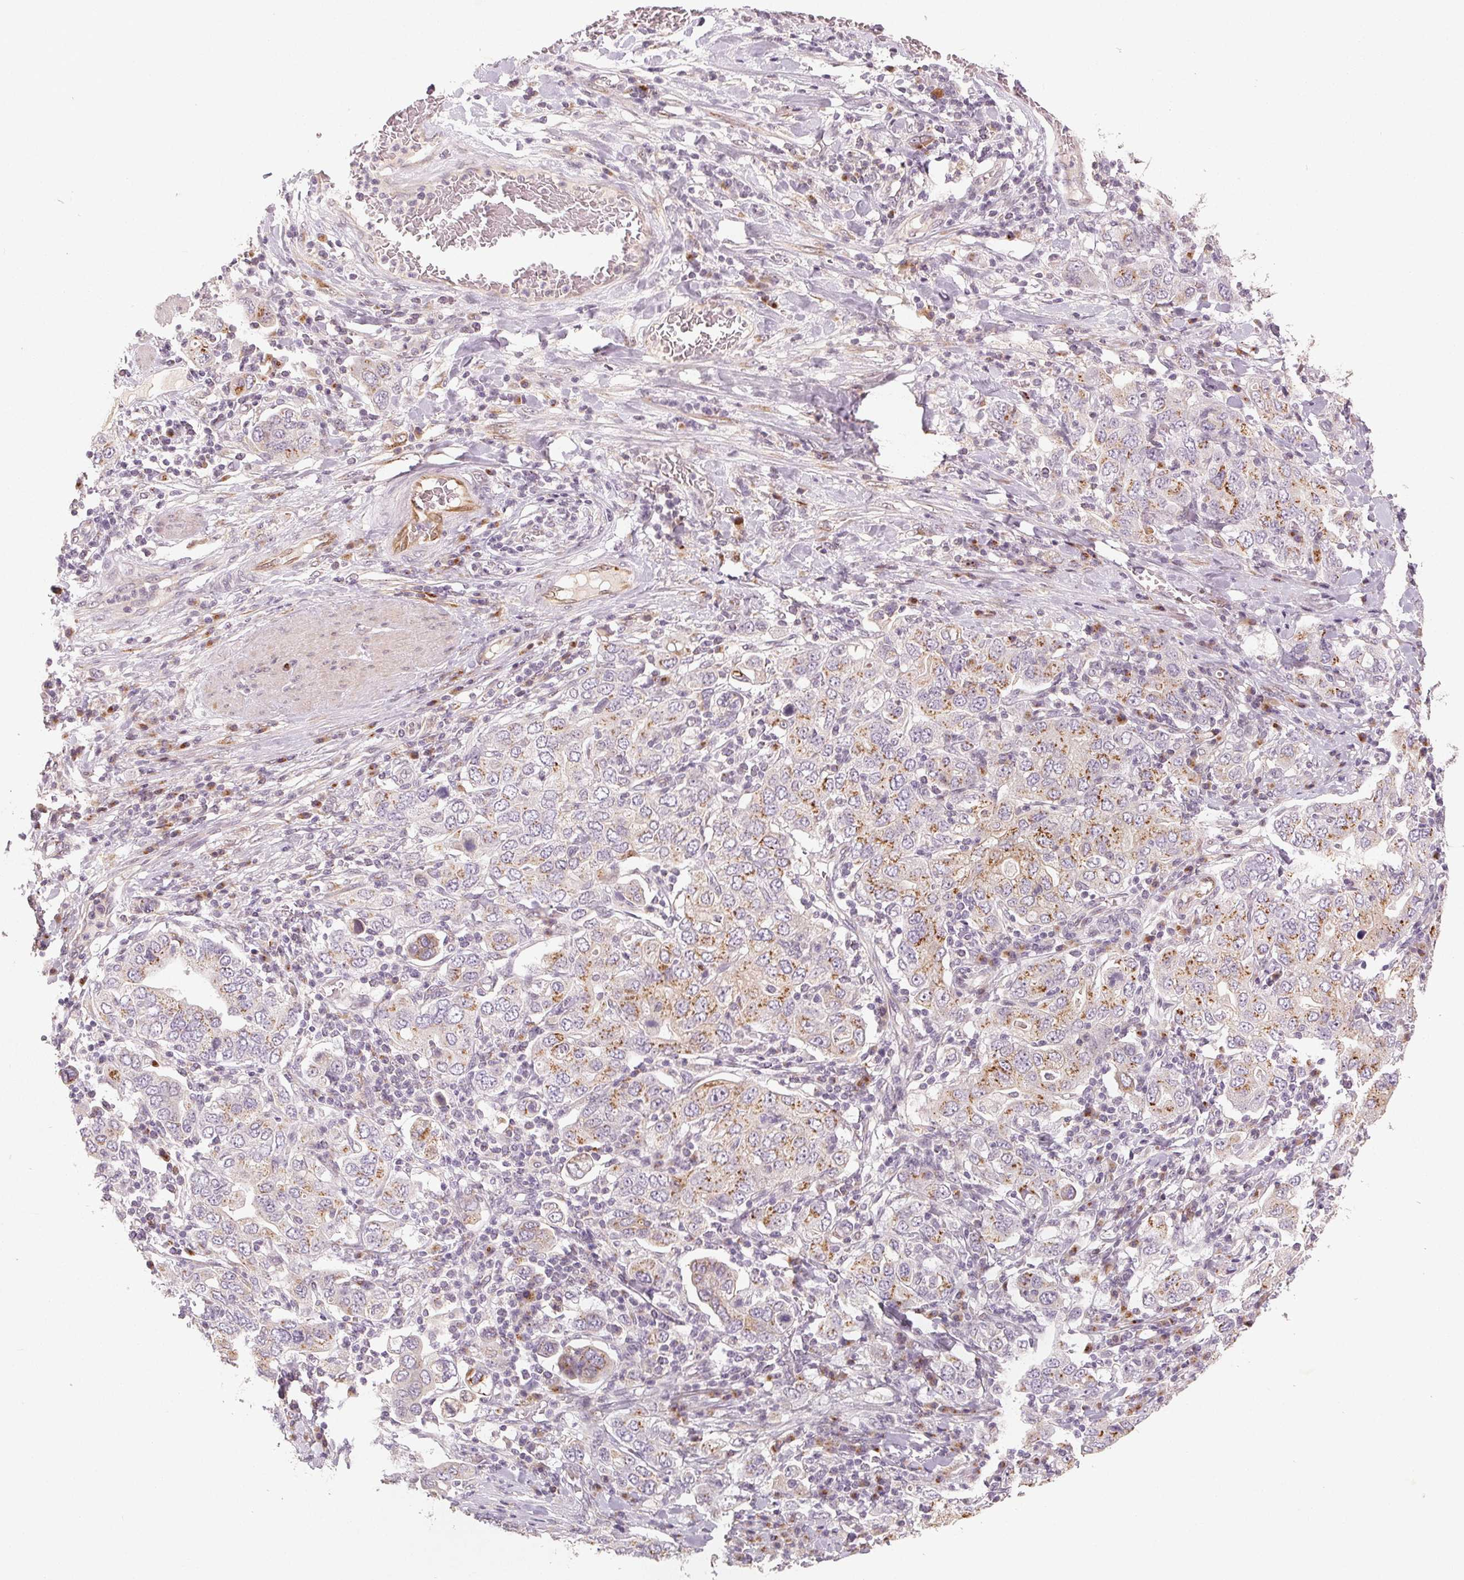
{"staining": {"intensity": "moderate", "quantity": "25%-75%", "location": "cytoplasmic/membranous"}, "tissue": "stomach cancer", "cell_type": "Tumor cells", "image_type": "cancer", "snomed": [{"axis": "morphology", "description": "Adenocarcinoma, NOS"}, {"axis": "topography", "description": "Stomach, upper"}, {"axis": "topography", "description": "Stomach"}], "caption": "Adenocarcinoma (stomach) tissue reveals moderate cytoplasmic/membranous expression in about 25%-75% of tumor cells, visualized by immunohistochemistry. The protein of interest is stained brown, and the nuclei are stained in blue (DAB IHC with brightfield microscopy, high magnification).", "gene": "TMSB15B", "patient": {"sex": "male", "age": 62}}